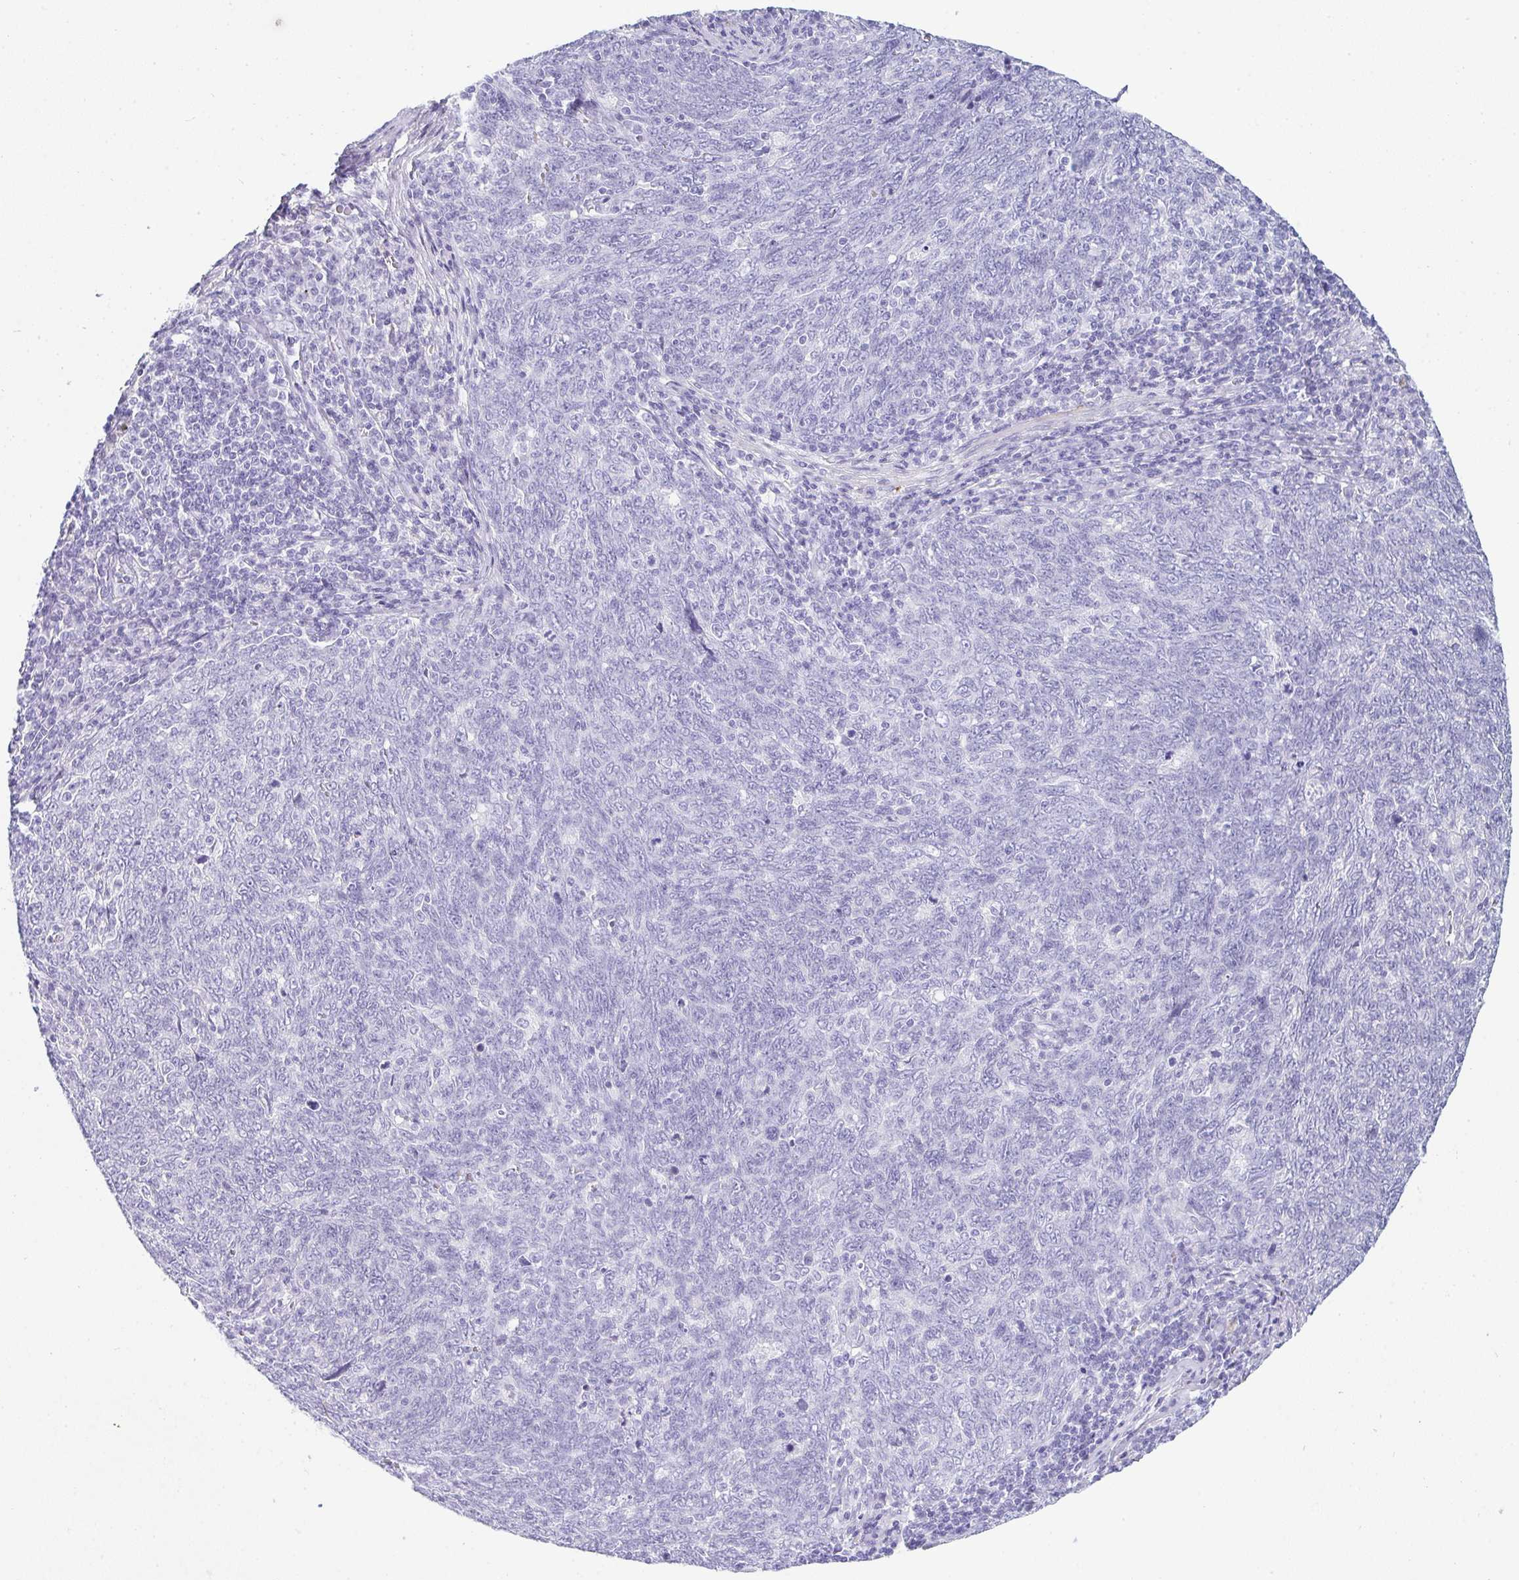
{"staining": {"intensity": "negative", "quantity": "none", "location": "none"}, "tissue": "lung cancer", "cell_type": "Tumor cells", "image_type": "cancer", "snomed": [{"axis": "morphology", "description": "Squamous cell carcinoma, NOS"}, {"axis": "topography", "description": "Lung"}], "caption": "Tumor cells show no significant staining in squamous cell carcinoma (lung).", "gene": "PRND", "patient": {"sex": "female", "age": 72}}